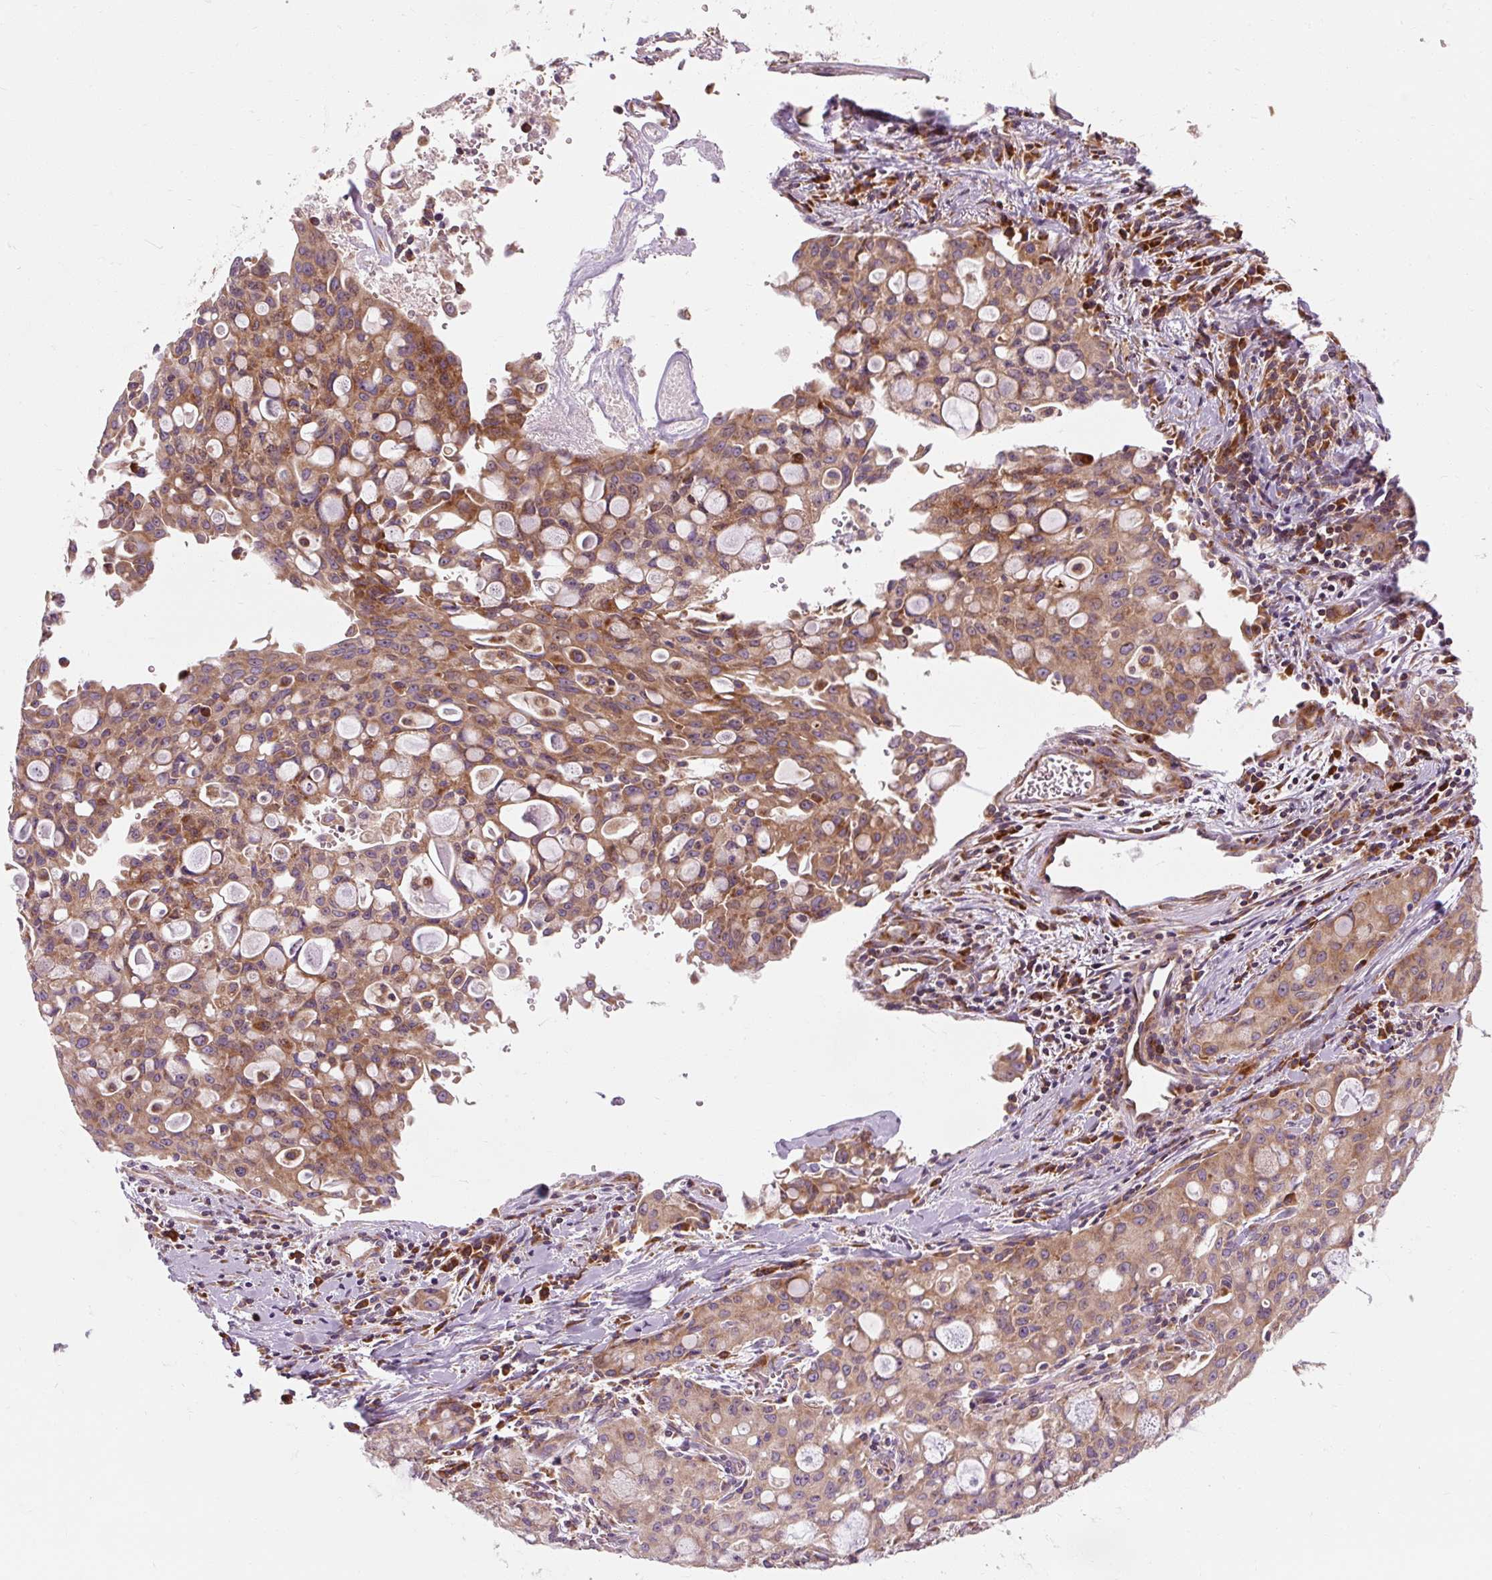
{"staining": {"intensity": "moderate", "quantity": ">75%", "location": "cytoplasmic/membranous"}, "tissue": "lung cancer", "cell_type": "Tumor cells", "image_type": "cancer", "snomed": [{"axis": "morphology", "description": "Adenocarcinoma, NOS"}, {"axis": "topography", "description": "Lung"}], "caption": "This is a micrograph of immunohistochemistry (IHC) staining of lung cancer (adenocarcinoma), which shows moderate staining in the cytoplasmic/membranous of tumor cells.", "gene": "PRSS48", "patient": {"sex": "female", "age": 44}}